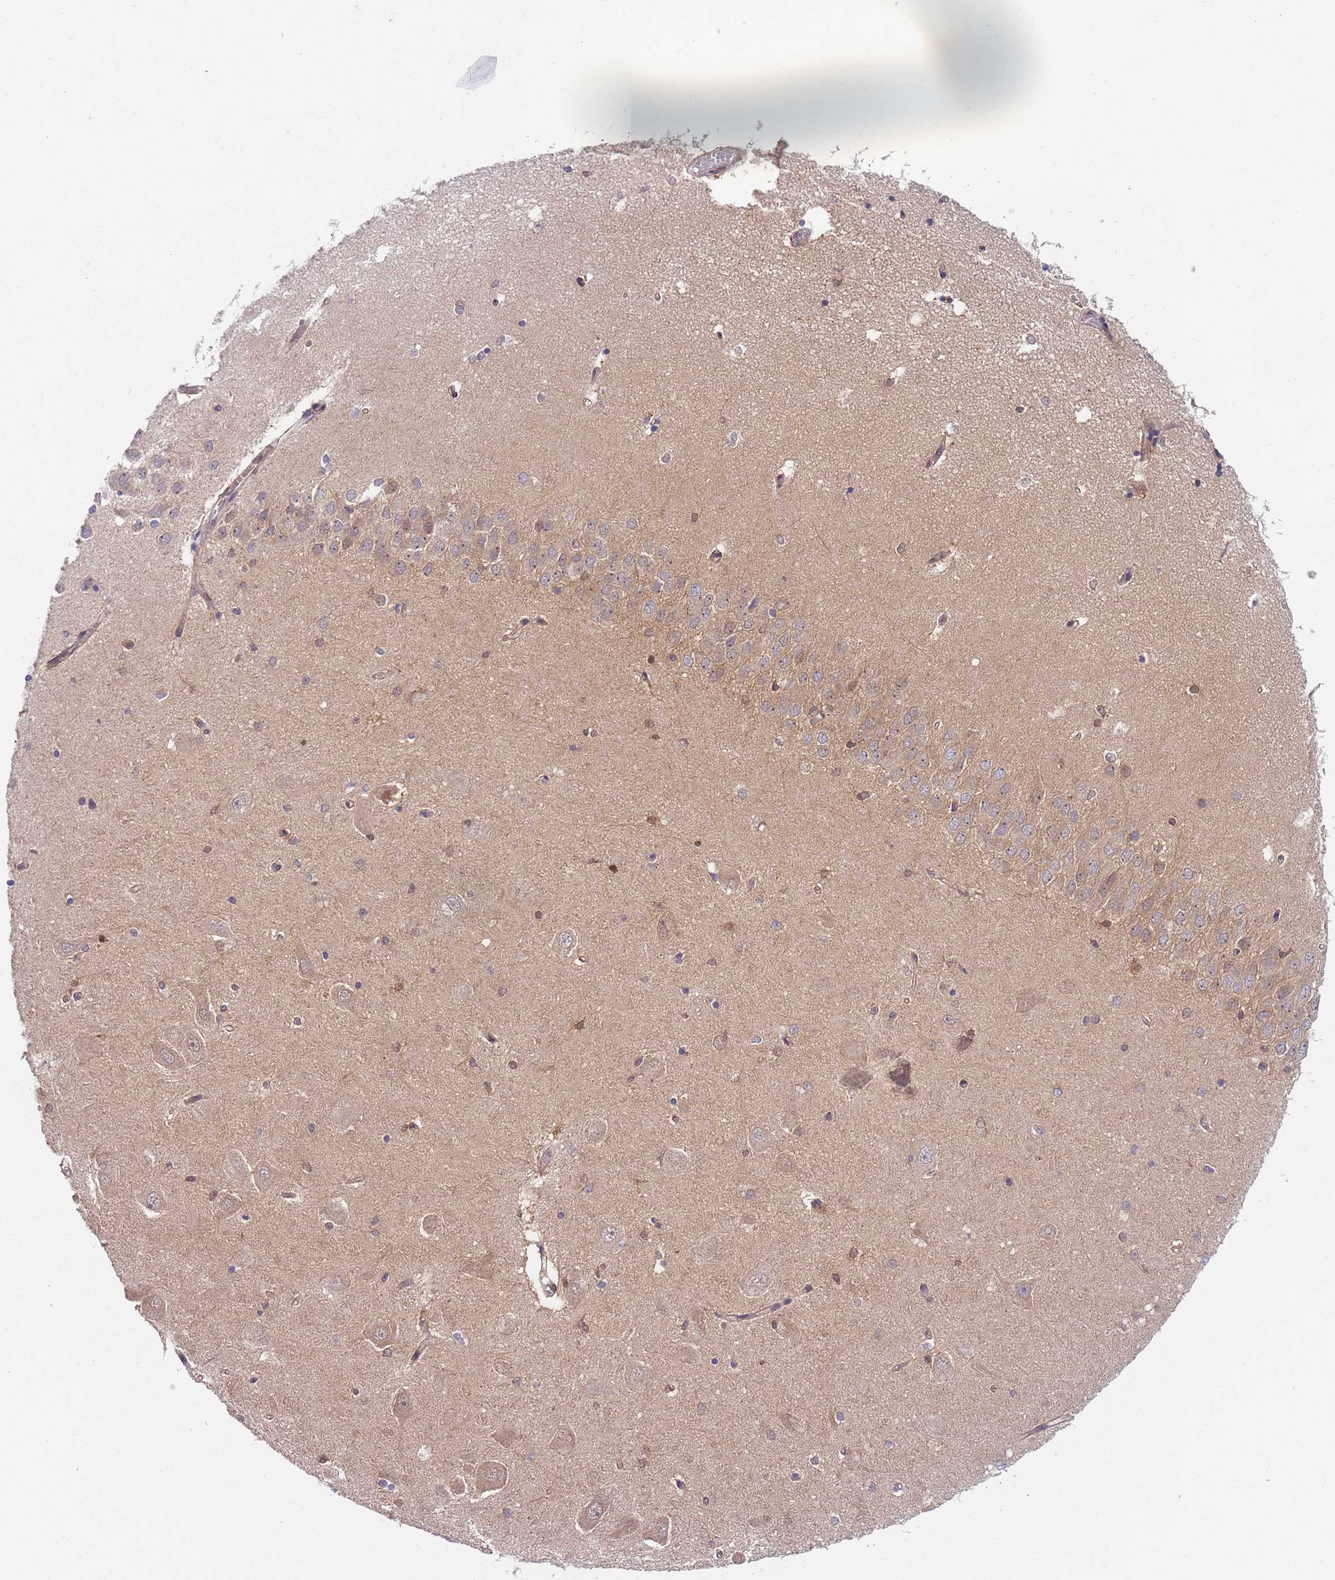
{"staining": {"intensity": "moderate", "quantity": "<25%", "location": "cytoplasmic/membranous,nuclear"}, "tissue": "hippocampus", "cell_type": "Glial cells", "image_type": "normal", "snomed": [{"axis": "morphology", "description": "Normal tissue, NOS"}, {"axis": "topography", "description": "Hippocampus"}], "caption": "An image of human hippocampus stained for a protein demonstrates moderate cytoplasmic/membranous,nuclear brown staining in glial cells. The protein of interest is stained brown, and the nuclei are stained in blue (DAB IHC with brightfield microscopy, high magnification).", "gene": "RMND5B", "patient": {"sex": "male", "age": 45}}